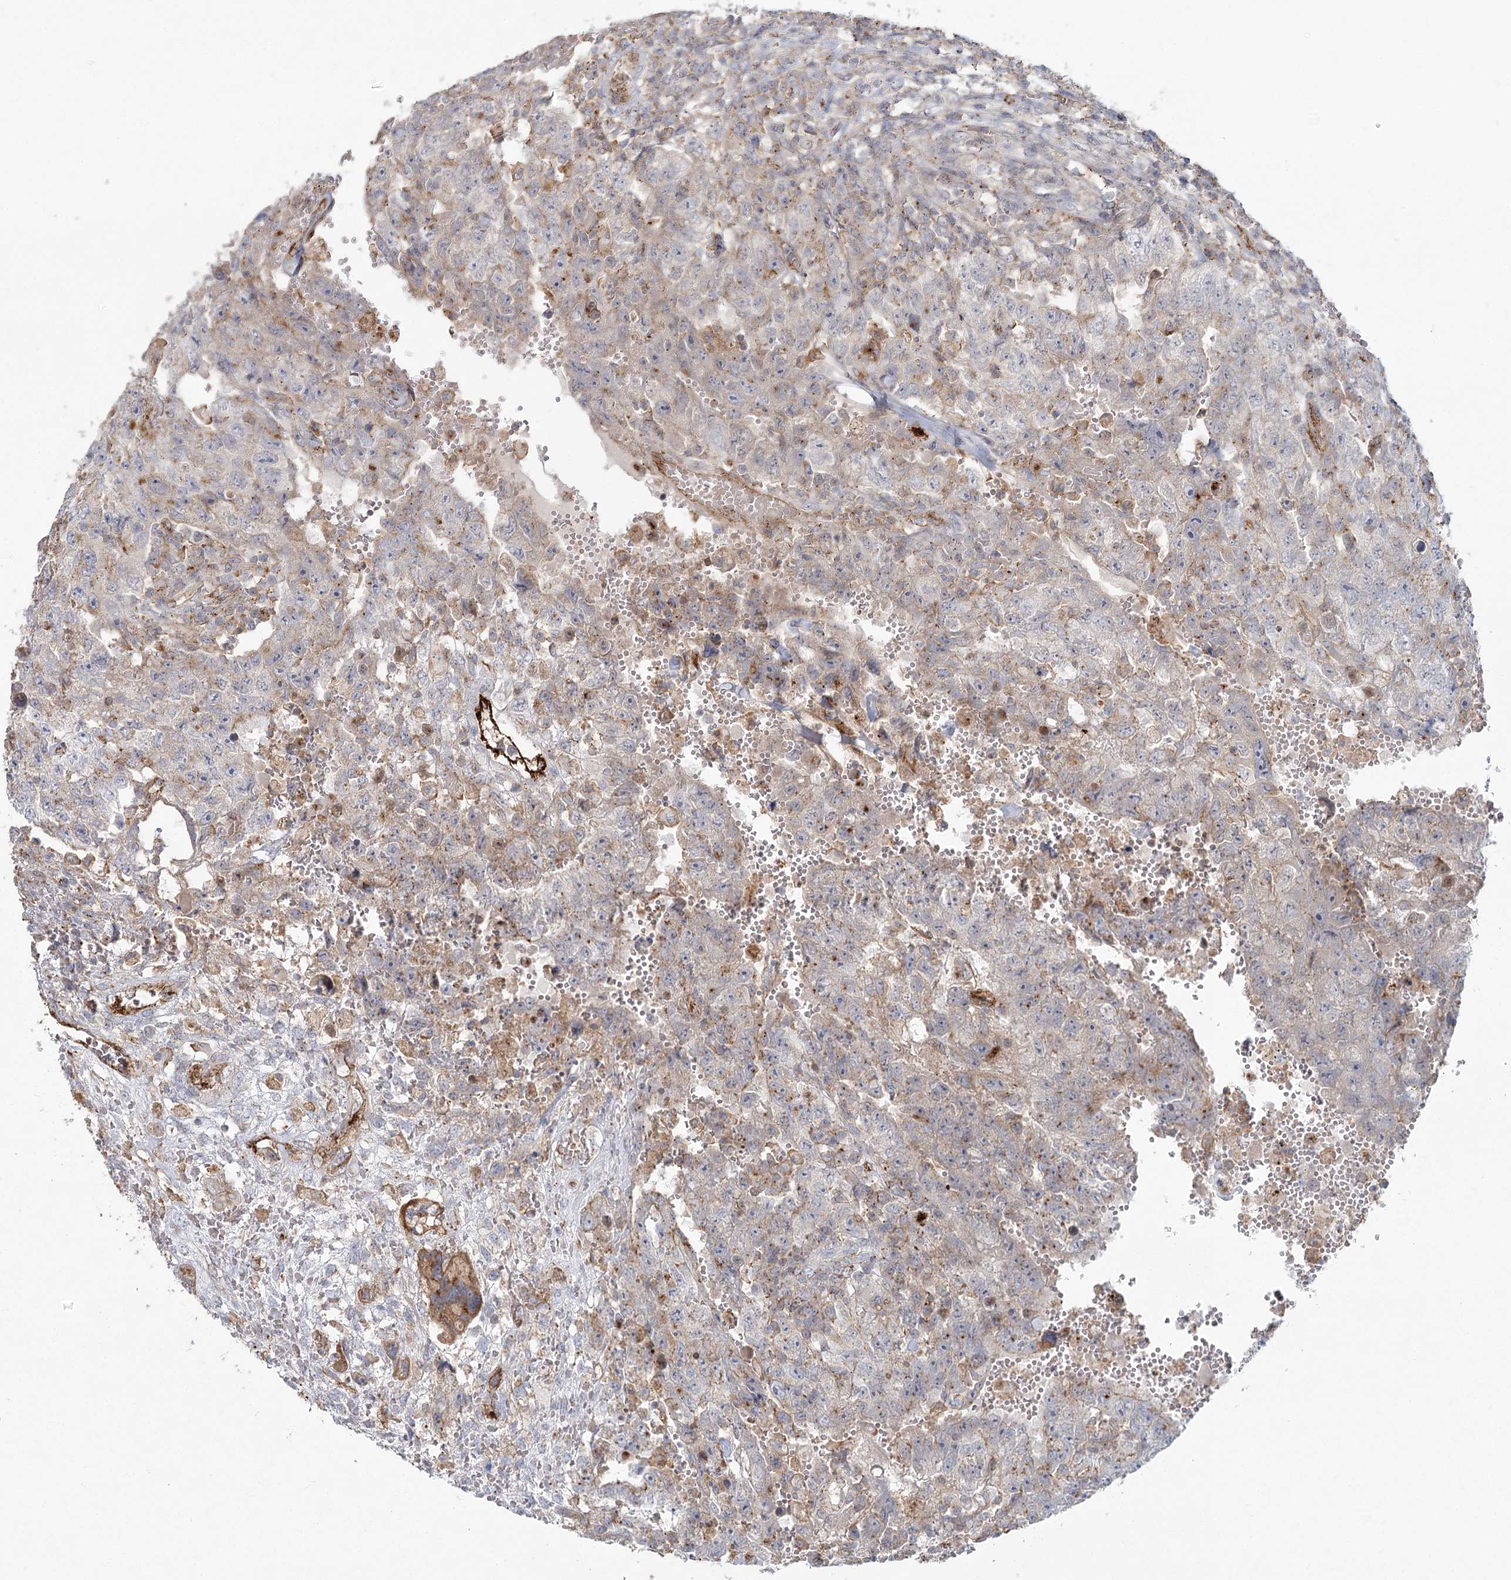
{"staining": {"intensity": "negative", "quantity": "none", "location": "none"}, "tissue": "testis cancer", "cell_type": "Tumor cells", "image_type": "cancer", "snomed": [{"axis": "morphology", "description": "Carcinoma, Embryonal, NOS"}, {"axis": "topography", "description": "Testis"}], "caption": "A histopathology image of testis cancer stained for a protein reveals no brown staining in tumor cells. The staining is performed using DAB brown chromogen with nuclei counter-stained in using hematoxylin.", "gene": "KBTBD4", "patient": {"sex": "male", "age": 26}}